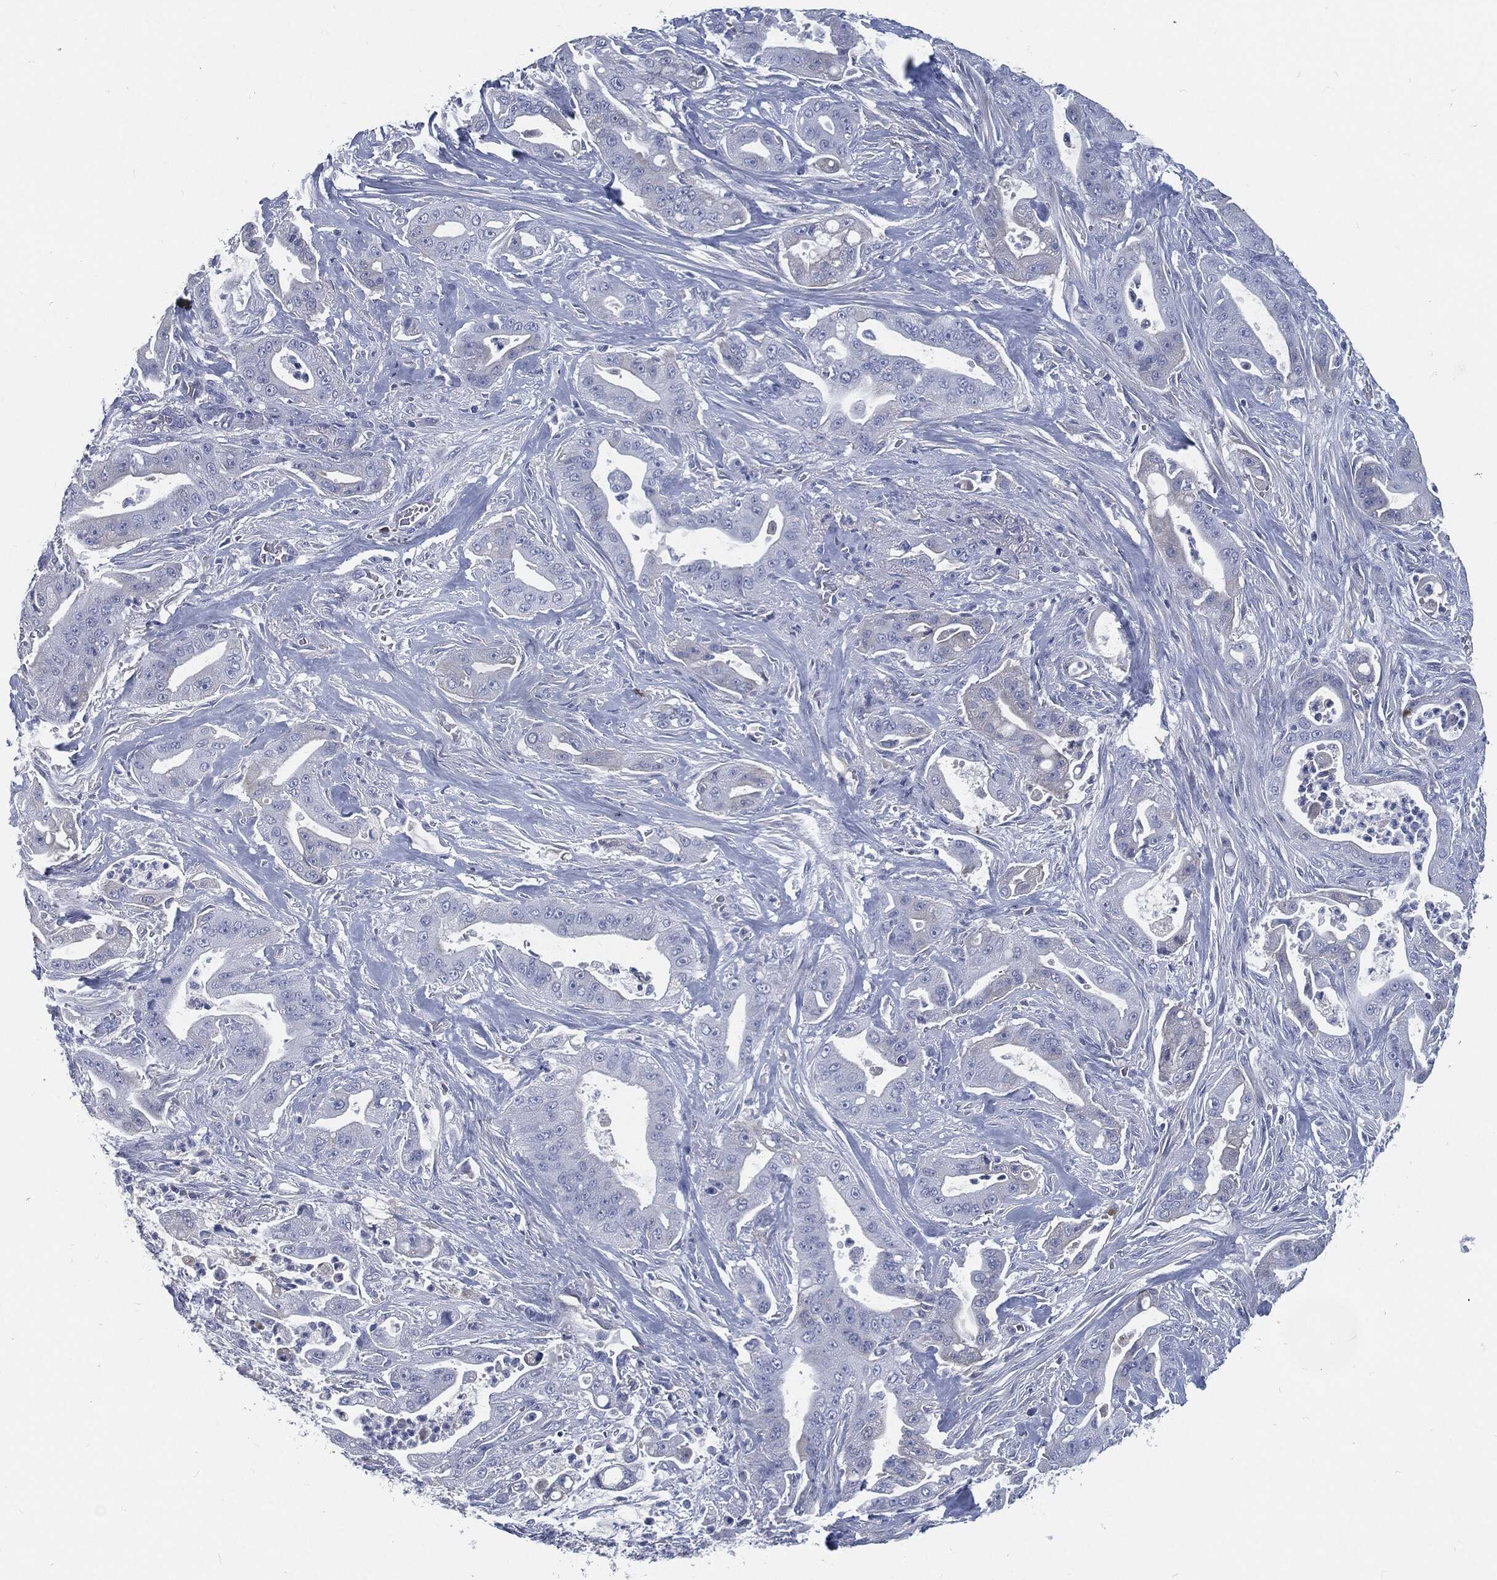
{"staining": {"intensity": "negative", "quantity": "none", "location": "none"}, "tissue": "pancreatic cancer", "cell_type": "Tumor cells", "image_type": "cancer", "snomed": [{"axis": "morphology", "description": "Normal tissue, NOS"}, {"axis": "morphology", "description": "Inflammation, NOS"}, {"axis": "morphology", "description": "Adenocarcinoma, NOS"}, {"axis": "topography", "description": "Pancreas"}], "caption": "High magnification brightfield microscopy of pancreatic cancer (adenocarcinoma) stained with DAB (3,3'-diaminobenzidine) (brown) and counterstained with hematoxylin (blue): tumor cells show no significant positivity.", "gene": "MST1", "patient": {"sex": "male", "age": 57}}